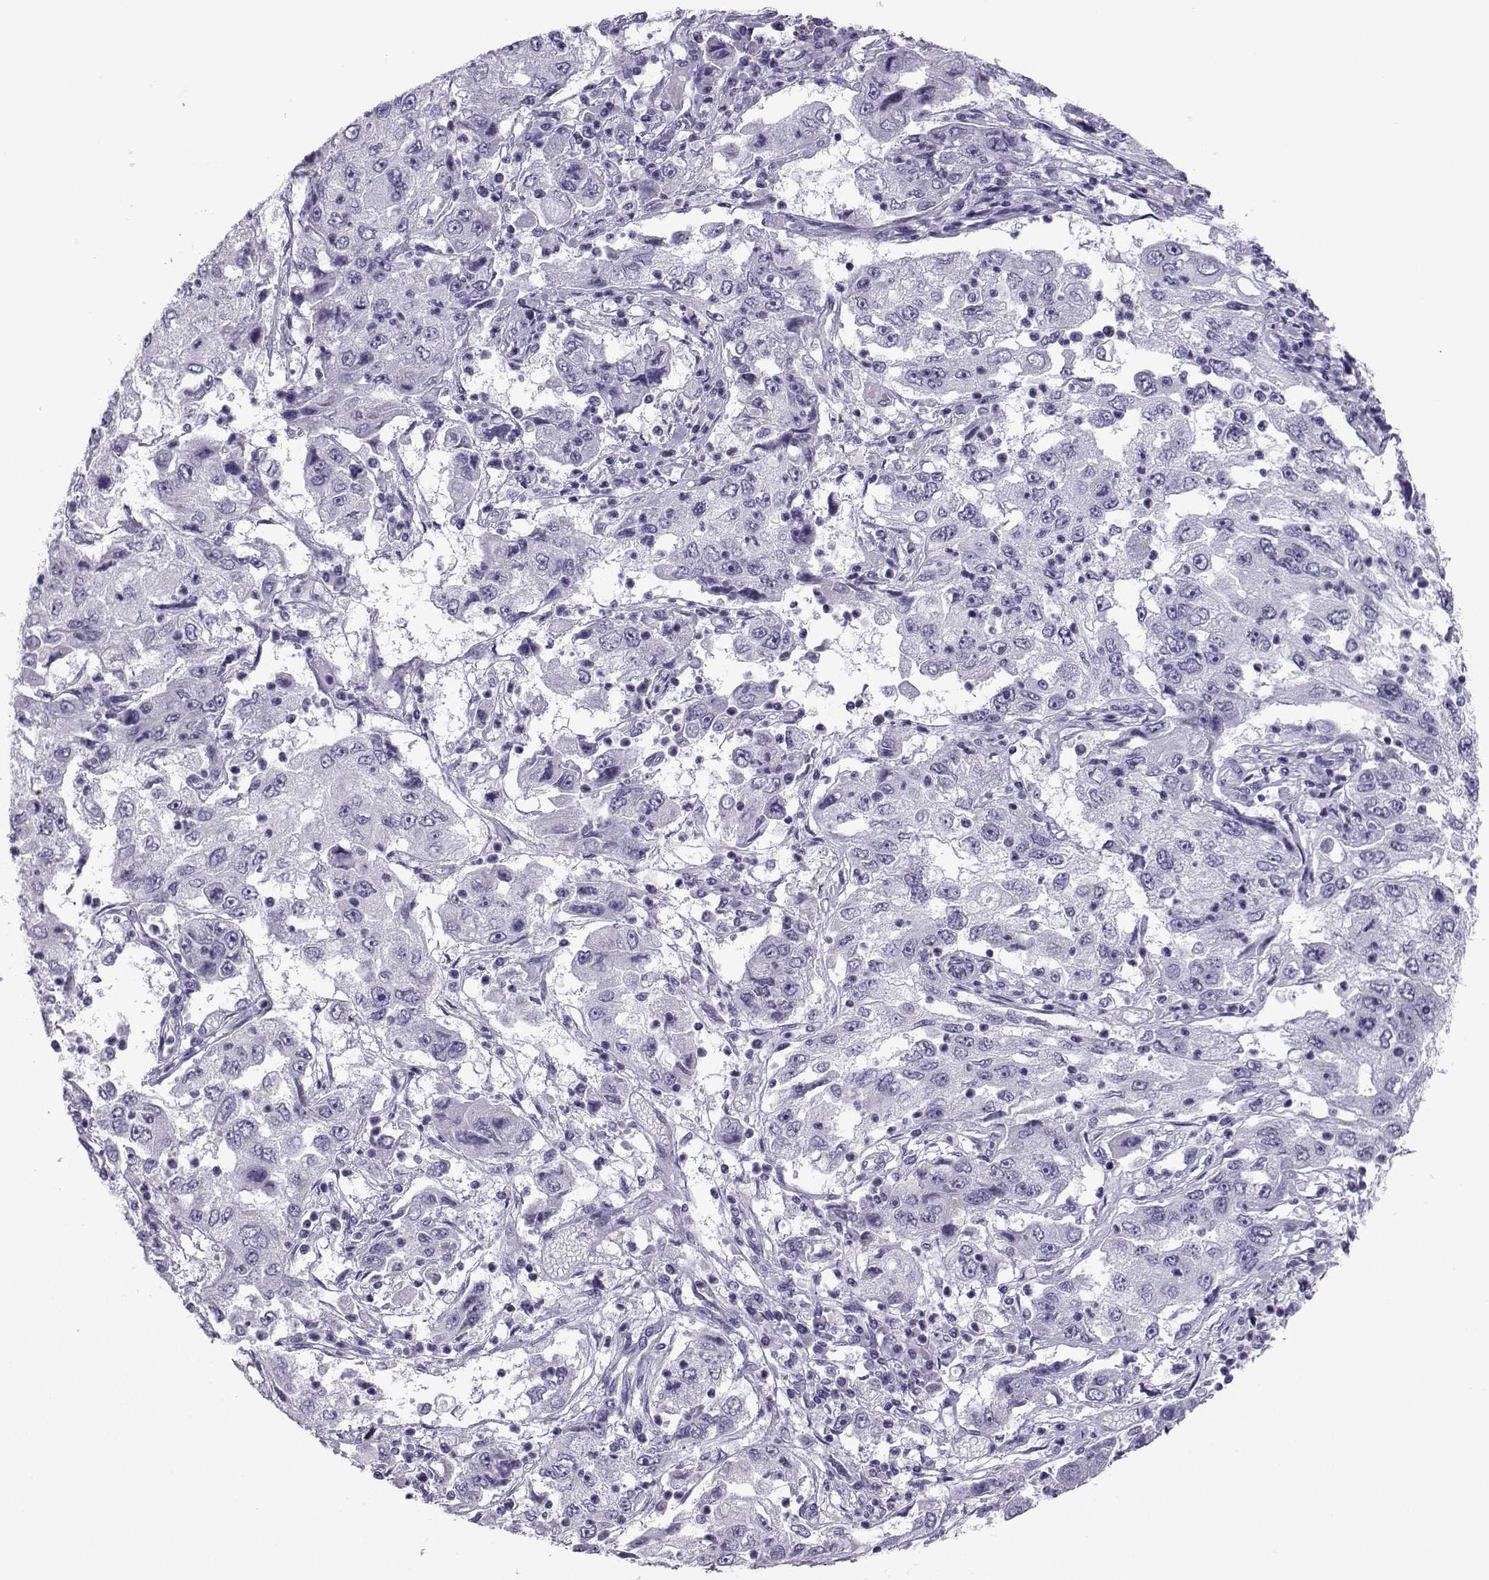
{"staining": {"intensity": "negative", "quantity": "none", "location": "none"}, "tissue": "cervical cancer", "cell_type": "Tumor cells", "image_type": "cancer", "snomed": [{"axis": "morphology", "description": "Squamous cell carcinoma, NOS"}, {"axis": "topography", "description": "Cervix"}], "caption": "A high-resolution micrograph shows immunohistochemistry (IHC) staining of cervical squamous cell carcinoma, which displays no significant positivity in tumor cells.", "gene": "NEFL", "patient": {"sex": "female", "age": 36}}